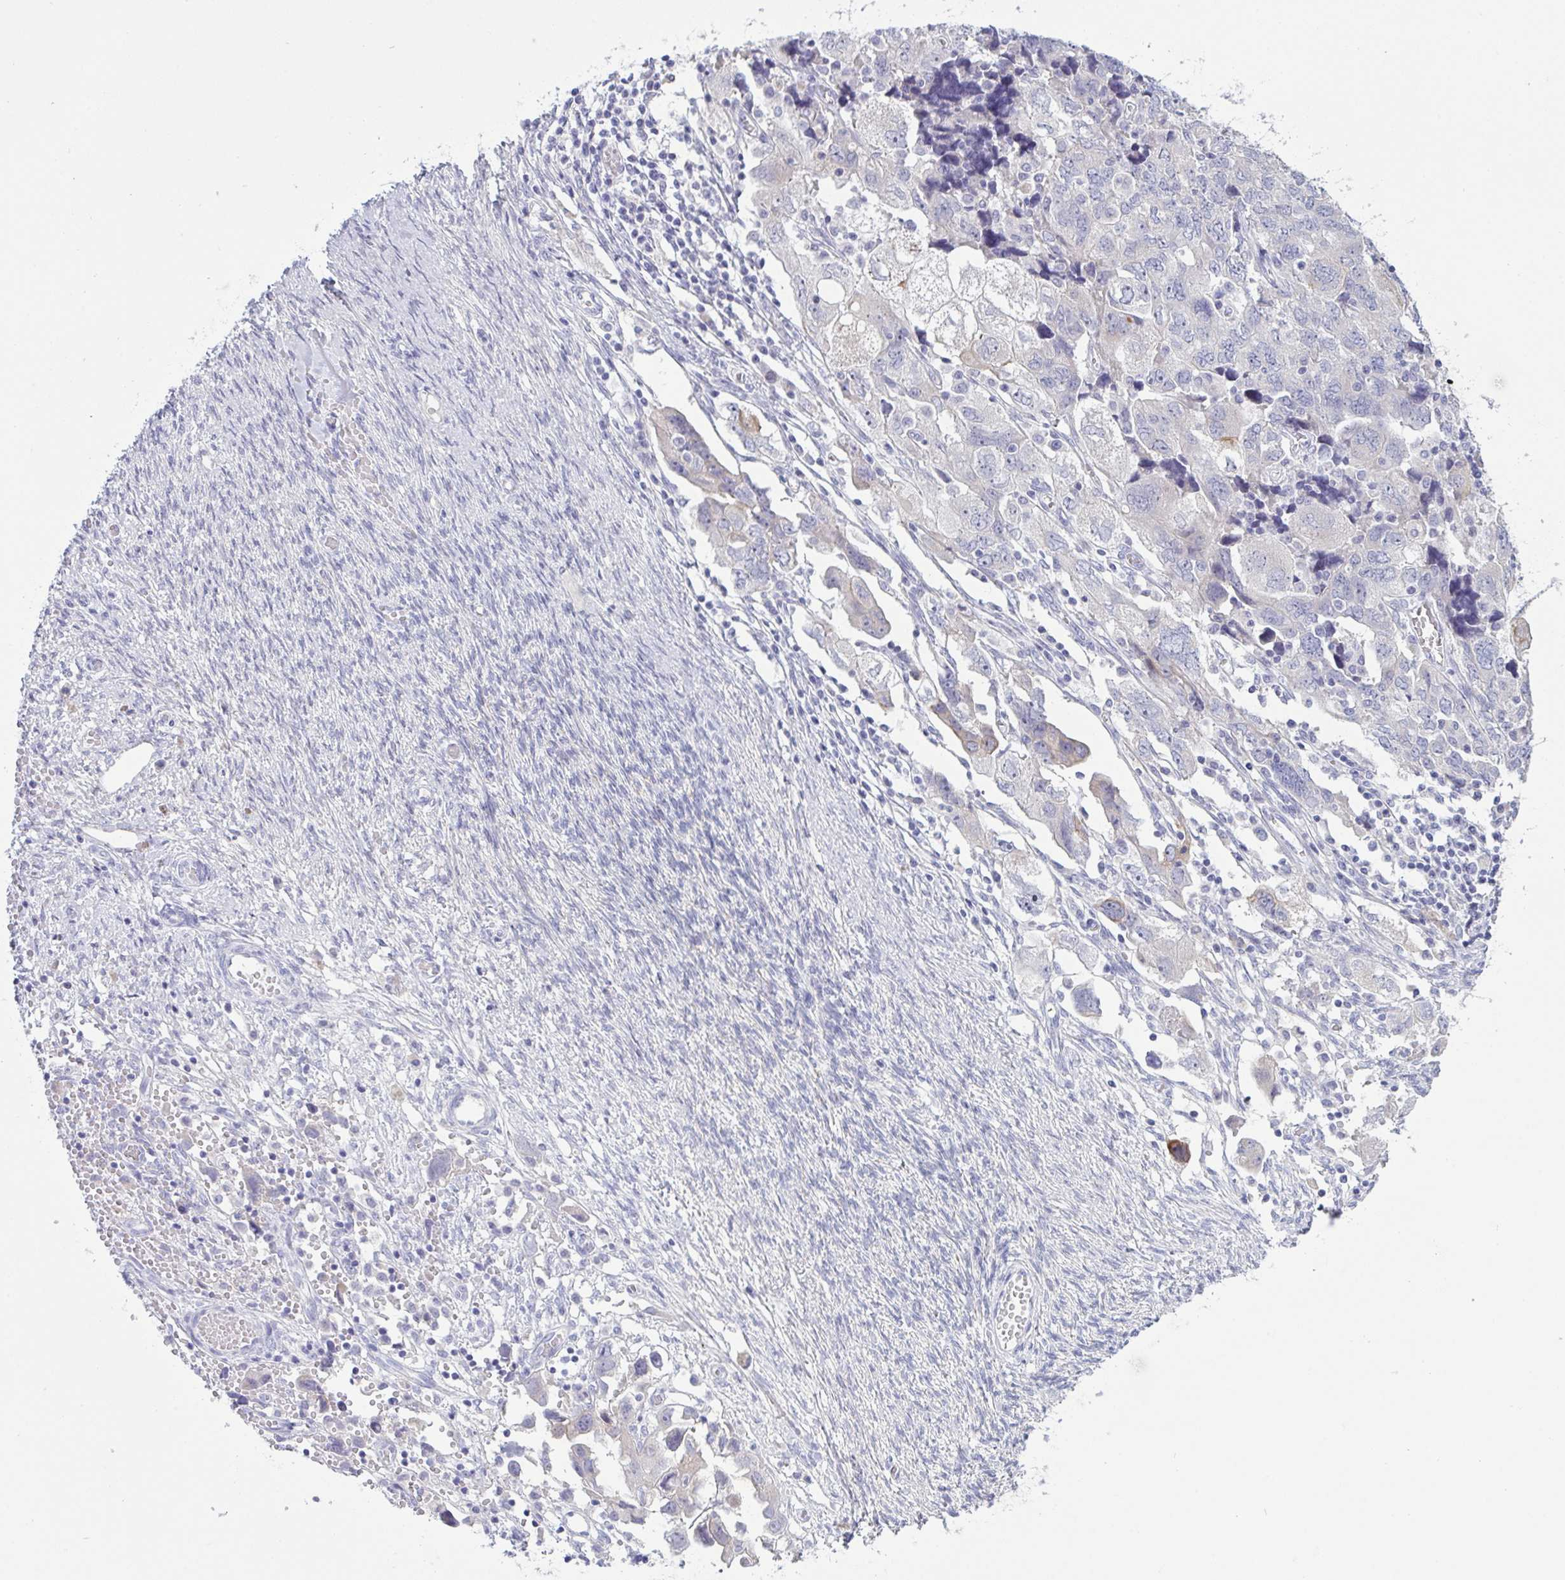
{"staining": {"intensity": "negative", "quantity": "none", "location": "none"}, "tissue": "ovarian cancer", "cell_type": "Tumor cells", "image_type": "cancer", "snomed": [{"axis": "morphology", "description": "Carcinoma, NOS"}, {"axis": "morphology", "description": "Cystadenocarcinoma, serous, NOS"}, {"axis": "topography", "description": "Ovary"}], "caption": "Tumor cells show no significant positivity in ovarian cancer. (DAB immunohistochemistry (IHC), high magnification).", "gene": "TENT5D", "patient": {"sex": "female", "age": 69}}